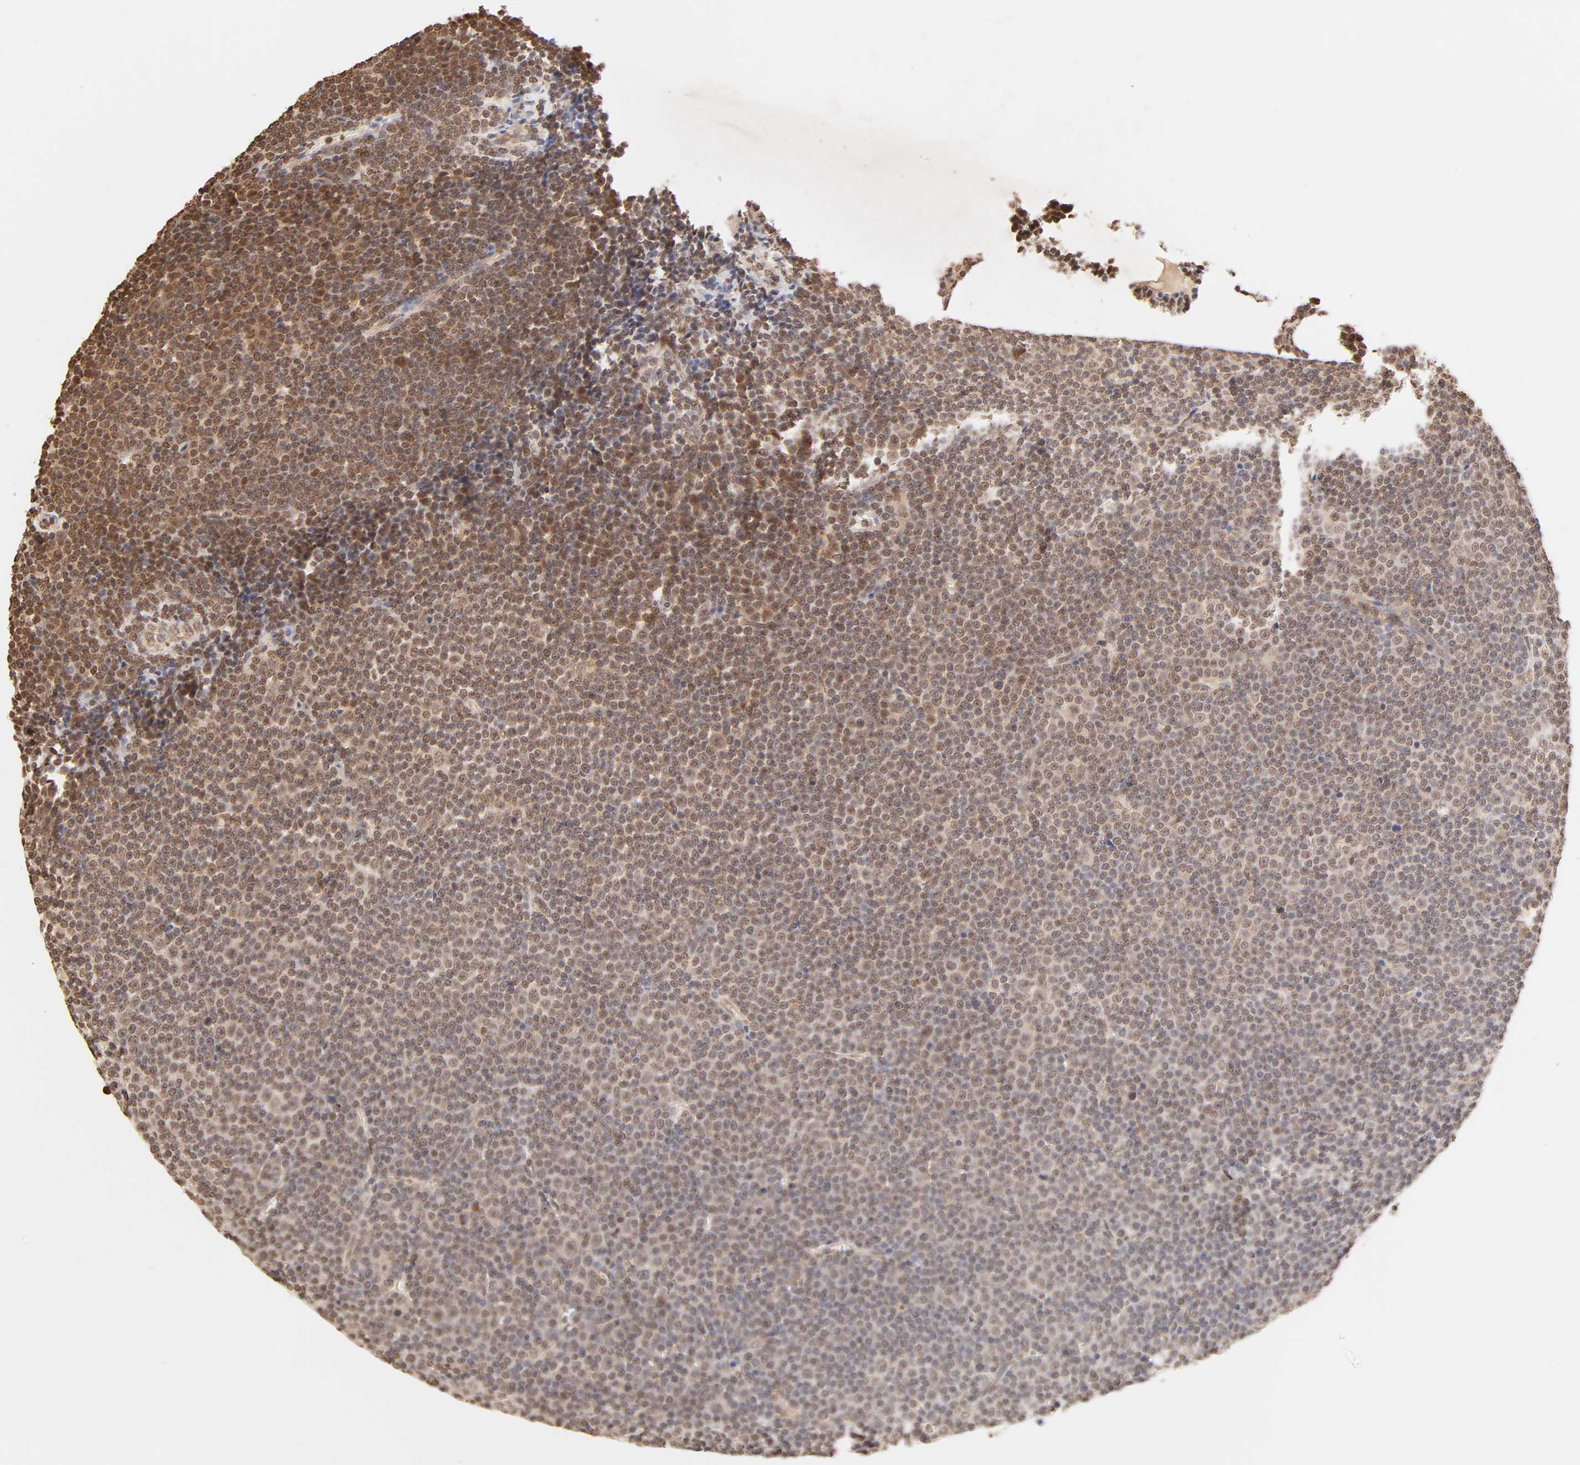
{"staining": {"intensity": "strong", "quantity": ">75%", "location": "cytoplasmic/membranous,nuclear"}, "tissue": "lymphoma", "cell_type": "Tumor cells", "image_type": "cancer", "snomed": [{"axis": "morphology", "description": "Malignant lymphoma, non-Hodgkin's type, Low grade"}, {"axis": "topography", "description": "Lymph node"}], "caption": "This photomicrograph exhibits lymphoma stained with immunohistochemistry to label a protein in brown. The cytoplasmic/membranous and nuclear of tumor cells show strong positivity for the protein. Nuclei are counter-stained blue.", "gene": "TBL1X", "patient": {"sex": "female", "age": 67}}